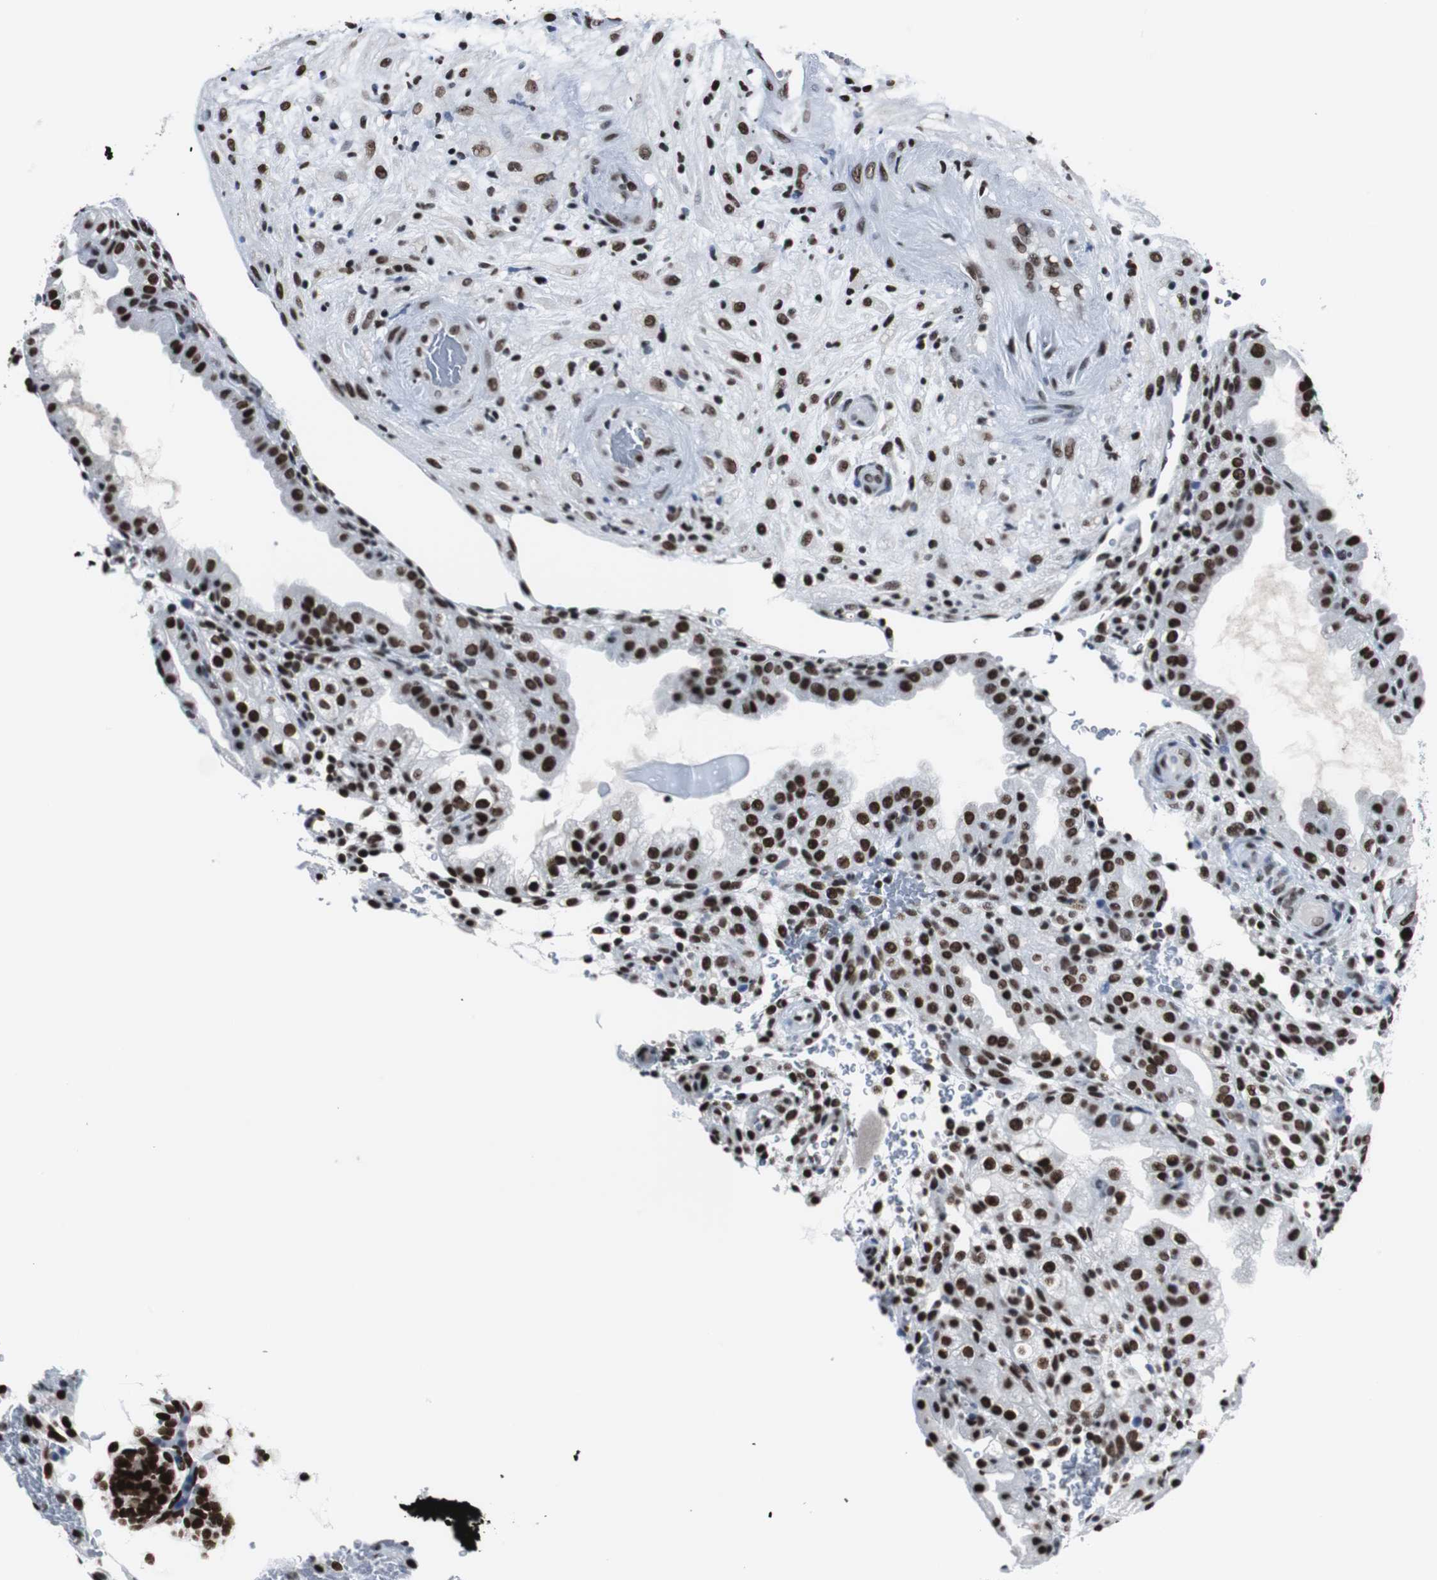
{"staining": {"intensity": "strong", "quantity": ">75%", "location": "nuclear"}, "tissue": "placenta", "cell_type": "Decidual cells", "image_type": "normal", "snomed": [{"axis": "morphology", "description": "Normal tissue, NOS"}, {"axis": "topography", "description": "Placenta"}], "caption": "A brown stain highlights strong nuclear expression of a protein in decidual cells of benign placenta. (DAB (3,3'-diaminobenzidine) IHC, brown staining for protein, blue staining for nuclei).", "gene": "XRCC1", "patient": {"sex": "female", "age": 19}}